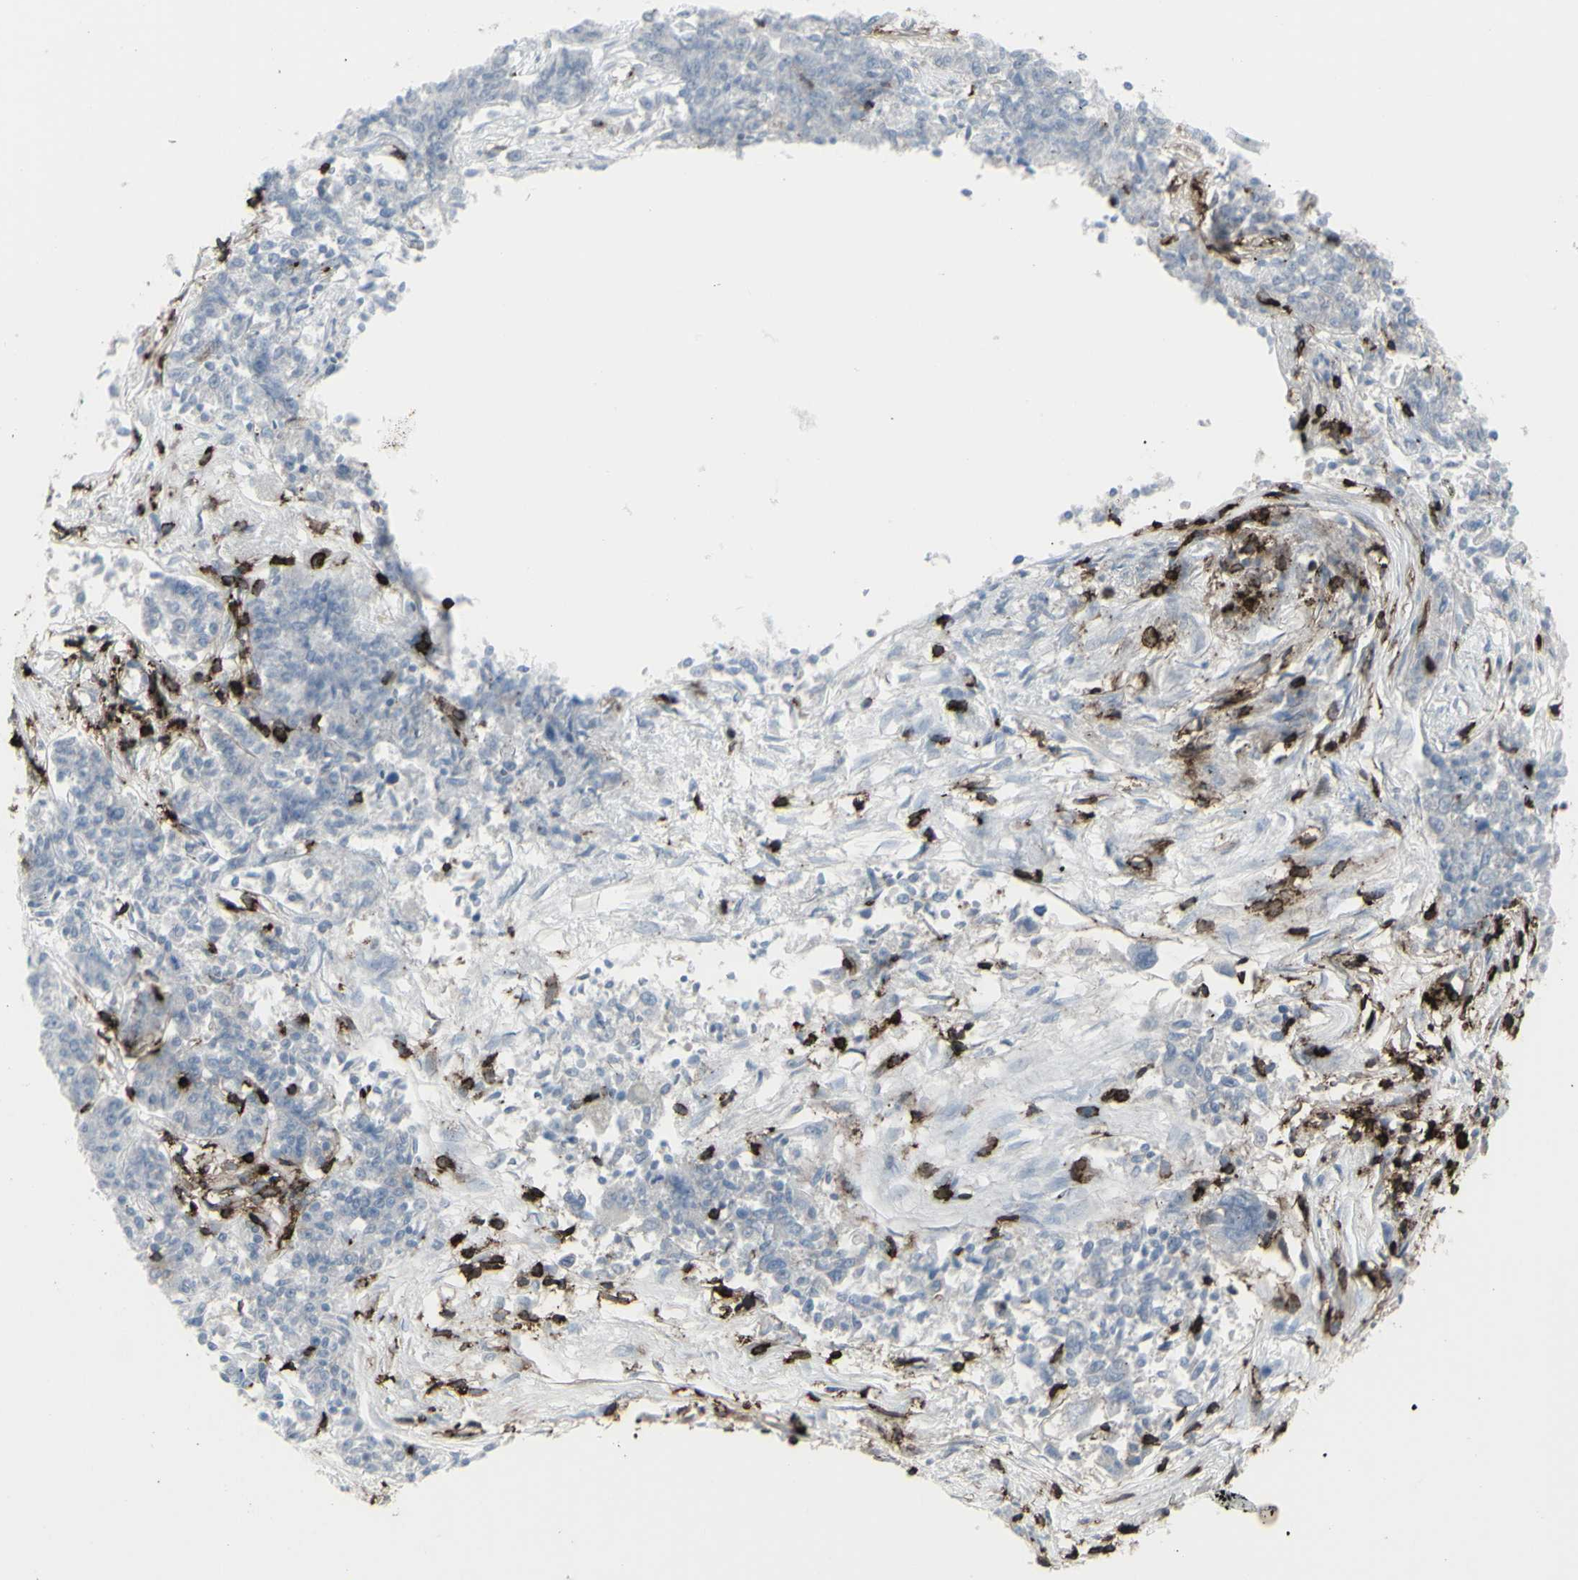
{"staining": {"intensity": "negative", "quantity": "none", "location": "none"}, "tissue": "lung cancer", "cell_type": "Tumor cells", "image_type": "cancer", "snomed": [{"axis": "morphology", "description": "Adenocarcinoma, NOS"}, {"axis": "topography", "description": "Lung"}], "caption": "Lung cancer was stained to show a protein in brown. There is no significant staining in tumor cells. (Stains: DAB IHC with hematoxylin counter stain, Microscopy: brightfield microscopy at high magnification).", "gene": "CD247", "patient": {"sex": "male", "age": 84}}